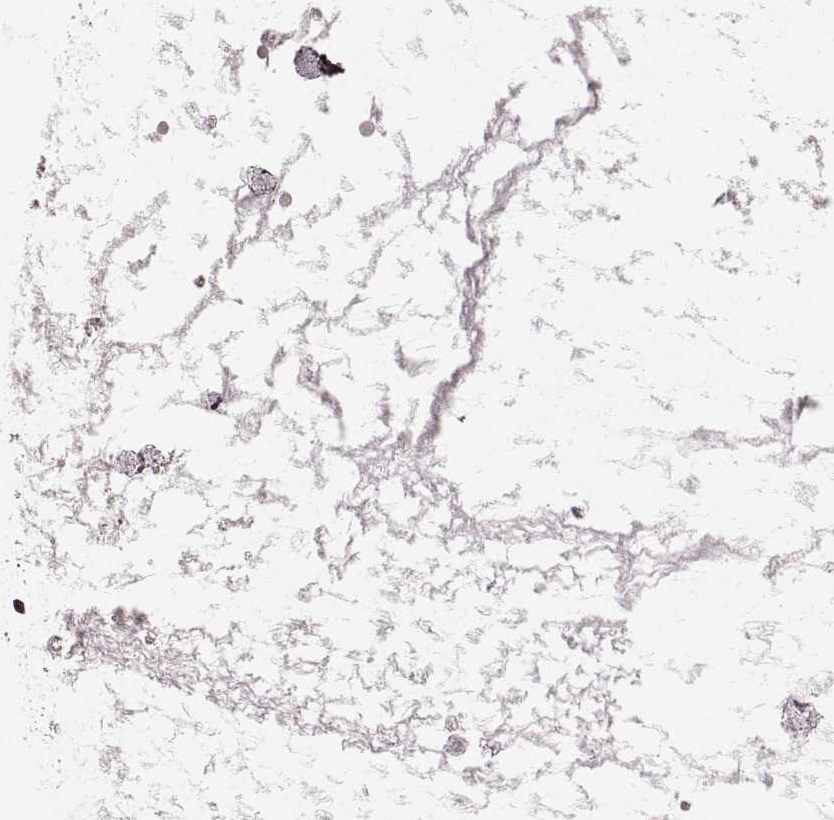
{"staining": {"intensity": "negative", "quantity": "none", "location": "none"}, "tissue": "ovarian cancer", "cell_type": "Tumor cells", "image_type": "cancer", "snomed": [{"axis": "morphology", "description": "Cystadenocarcinoma, mucinous, NOS"}, {"axis": "topography", "description": "Ovary"}], "caption": "Immunohistochemistry (IHC) histopathology image of ovarian cancer (mucinous cystadenocarcinoma) stained for a protein (brown), which shows no staining in tumor cells. (IHC, brightfield microscopy, high magnification).", "gene": "CD28", "patient": {"sex": "female", "age": 41}}